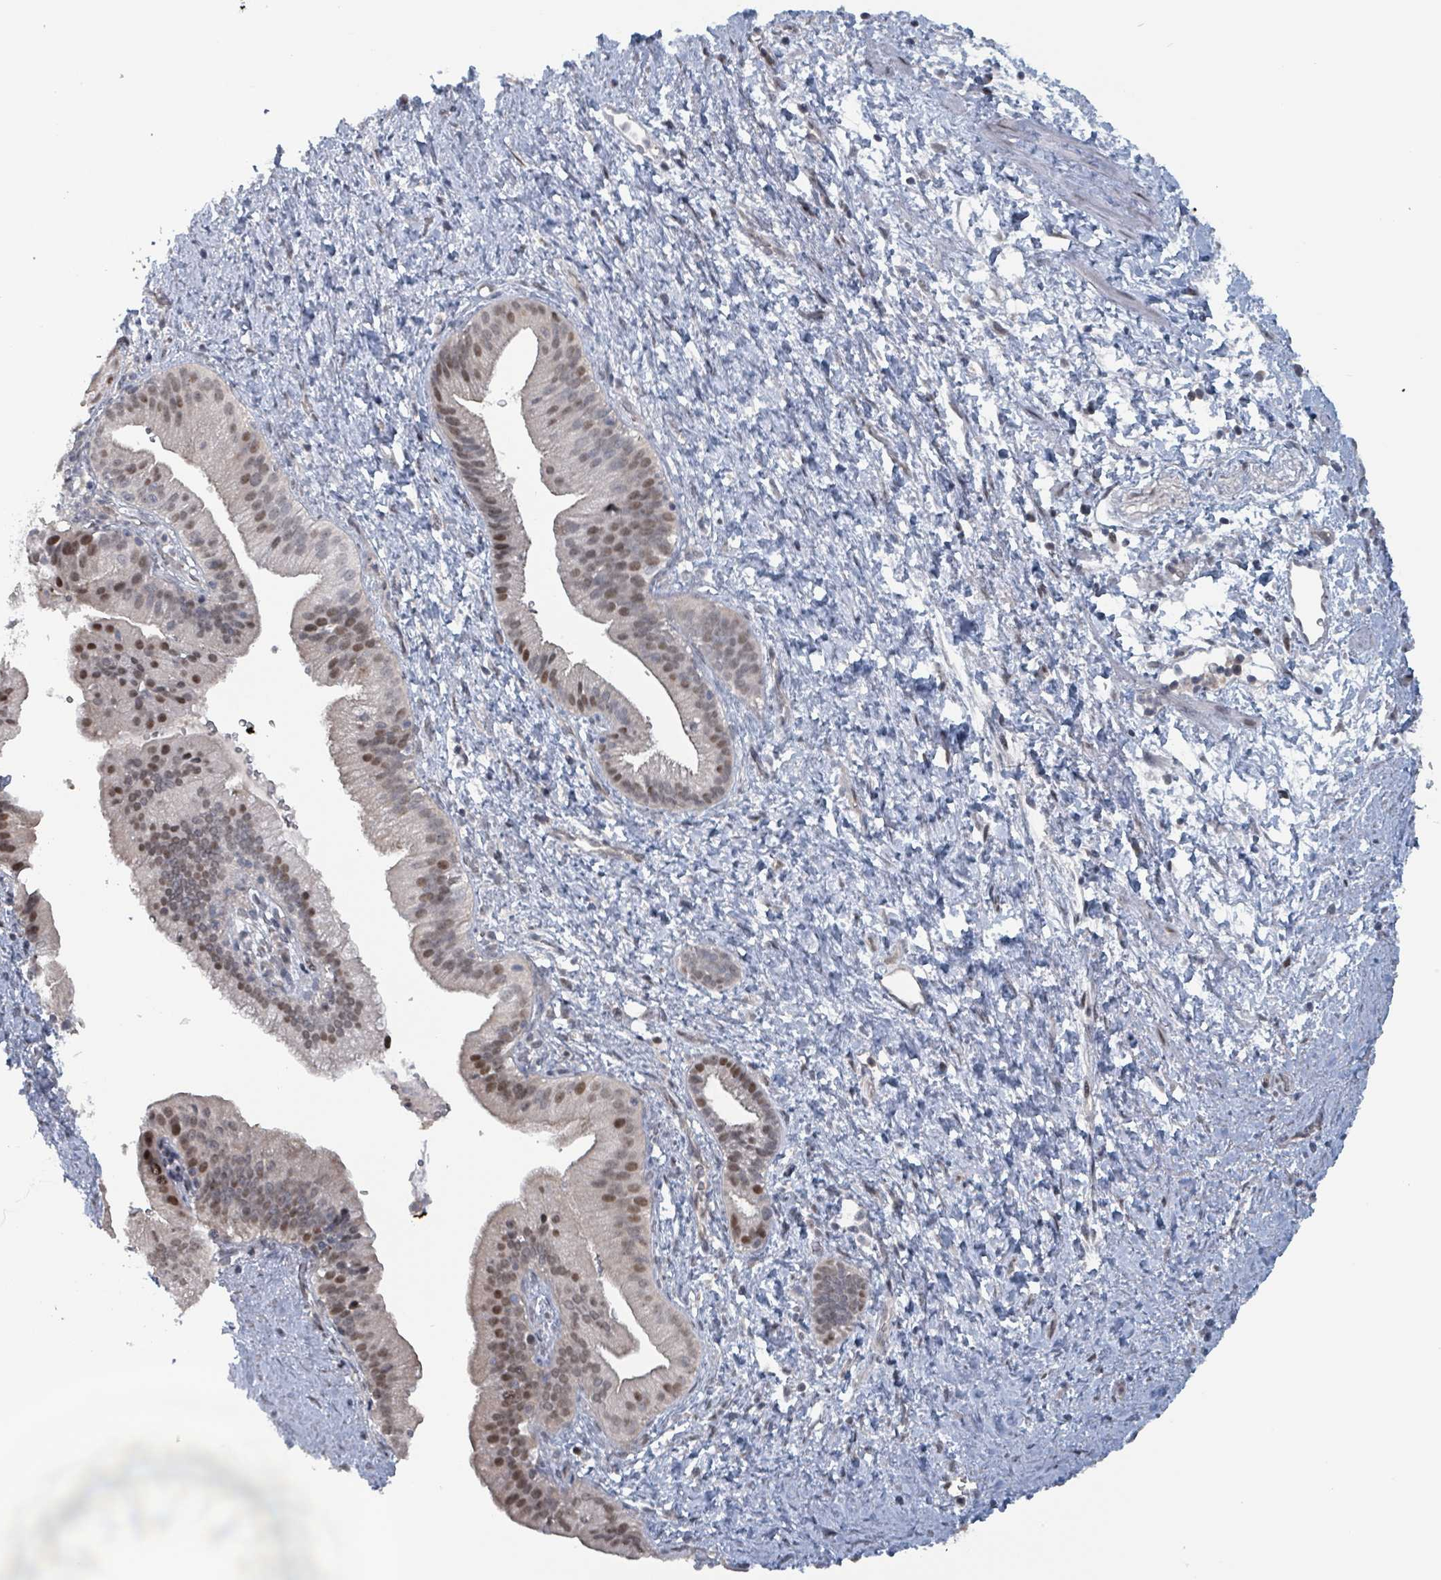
{"staining": {"intensity": "moderate", "quantity": ">75%", "location": "nuclear"}, "tissue": "pancreatic cancer", "cell_type": "Tumor cells", "image_type": "cancer", "snomed": [{"axis": "morphology", "description": "Adenocarcinoma, NOS"}, {"axis": "topography", "description": "Pancreas"}], "caption": "Immunohistochemical staining of adenocarcinoma (pancreatic) reveals moderate nuclear protein positivity in approximately >75% of tumor cells. Nuclei are stained in blue.", "gene": "BIVM", "patient": {"sex": "male", "age": 68}}